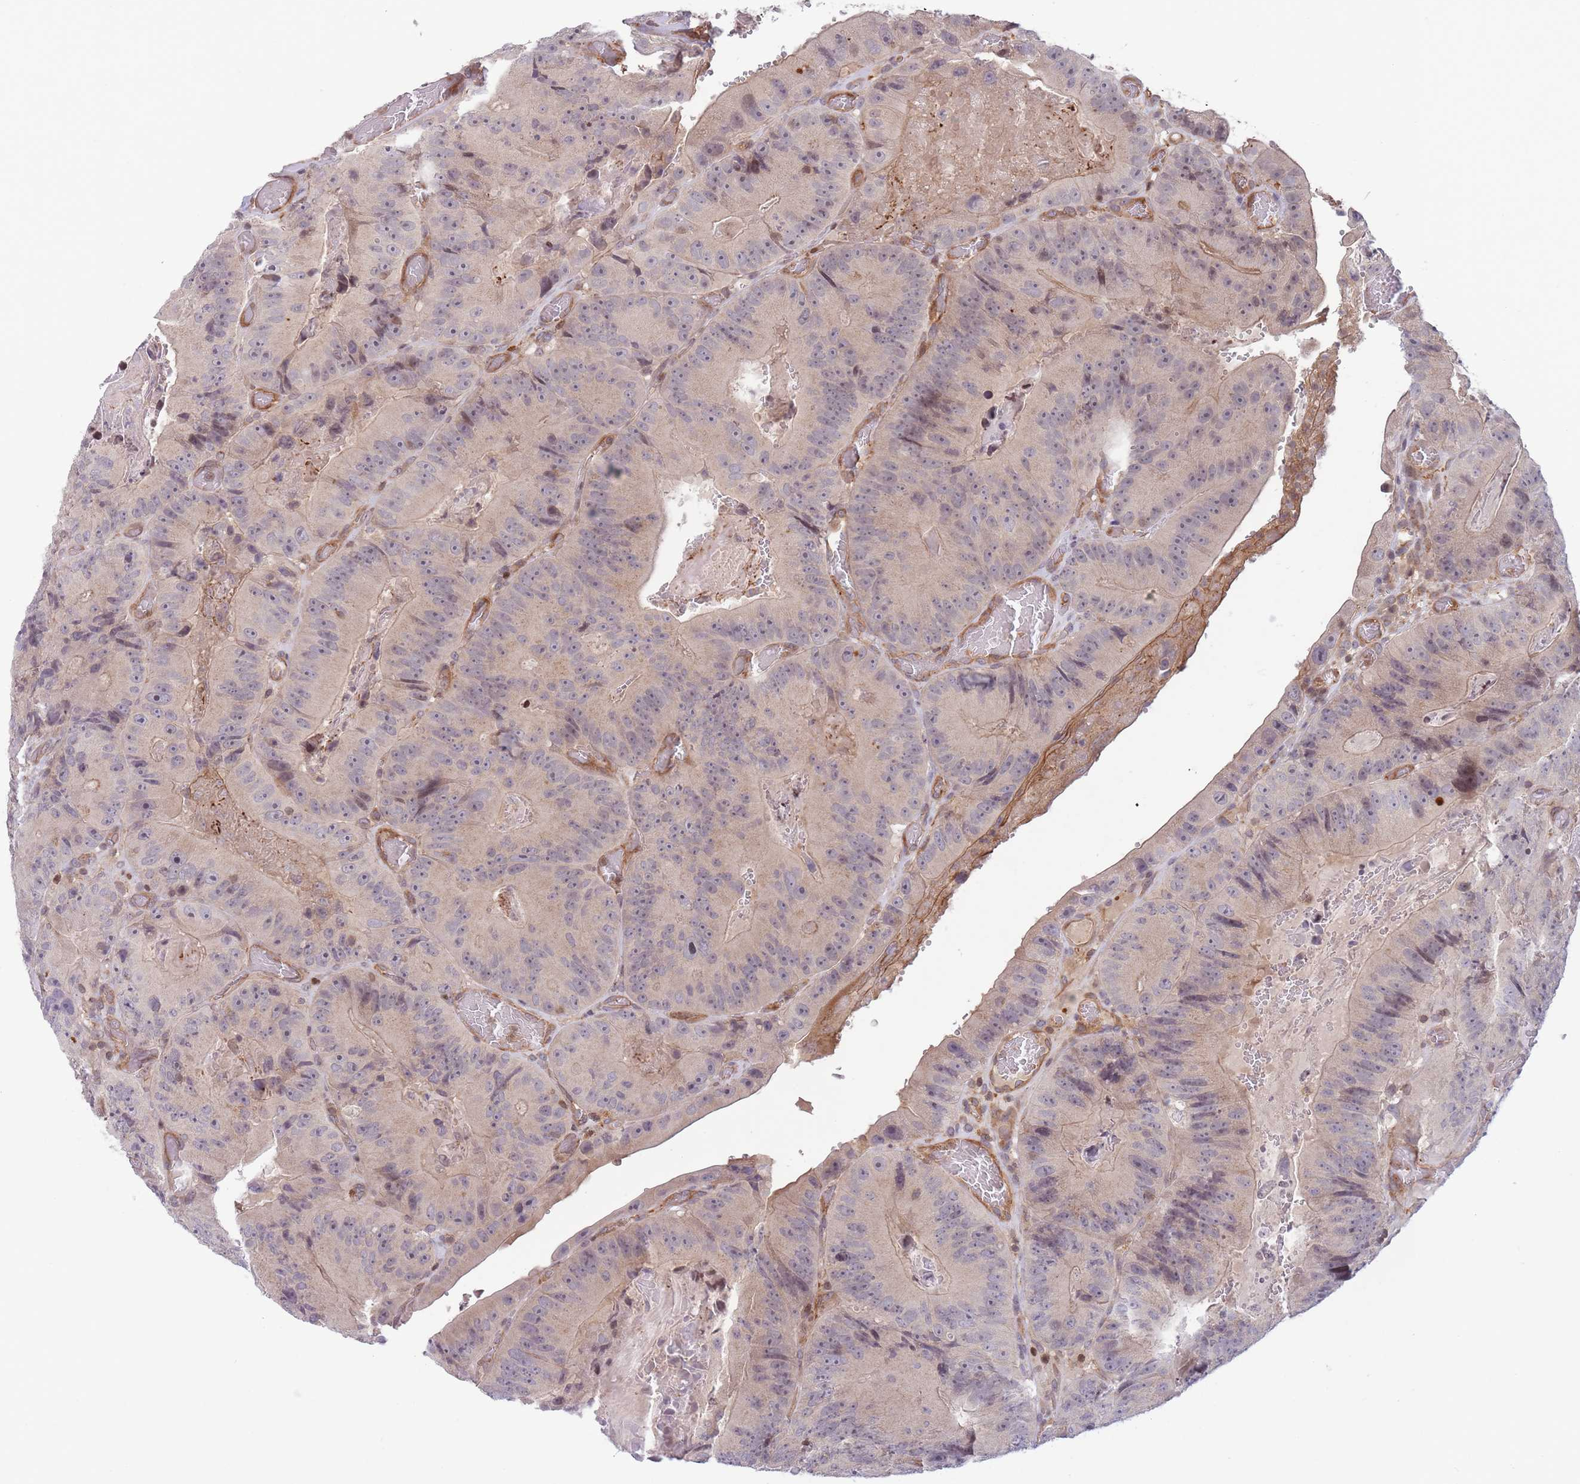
{"staining": {"intensity": "weak", "quantity": "<25%", "location": "cytoplasmic/membranous"}, "tissue": "colorectal cancer", "cell_type": "Tumor cells", "image_type": "cancer", "snomed": [{"axis": "morphology", "description": "Adenocarcinoma, NOS"}, {"axis": "topography", "description": "Colon"}], "caption": "The immunohistochemistry (IHC) micrograph has no significant expression in tumor cells of adenocarcinoma (colorectal) tissue.", "gene": "SLC35F5", "patient": {"sex": "female", "age": 86}}